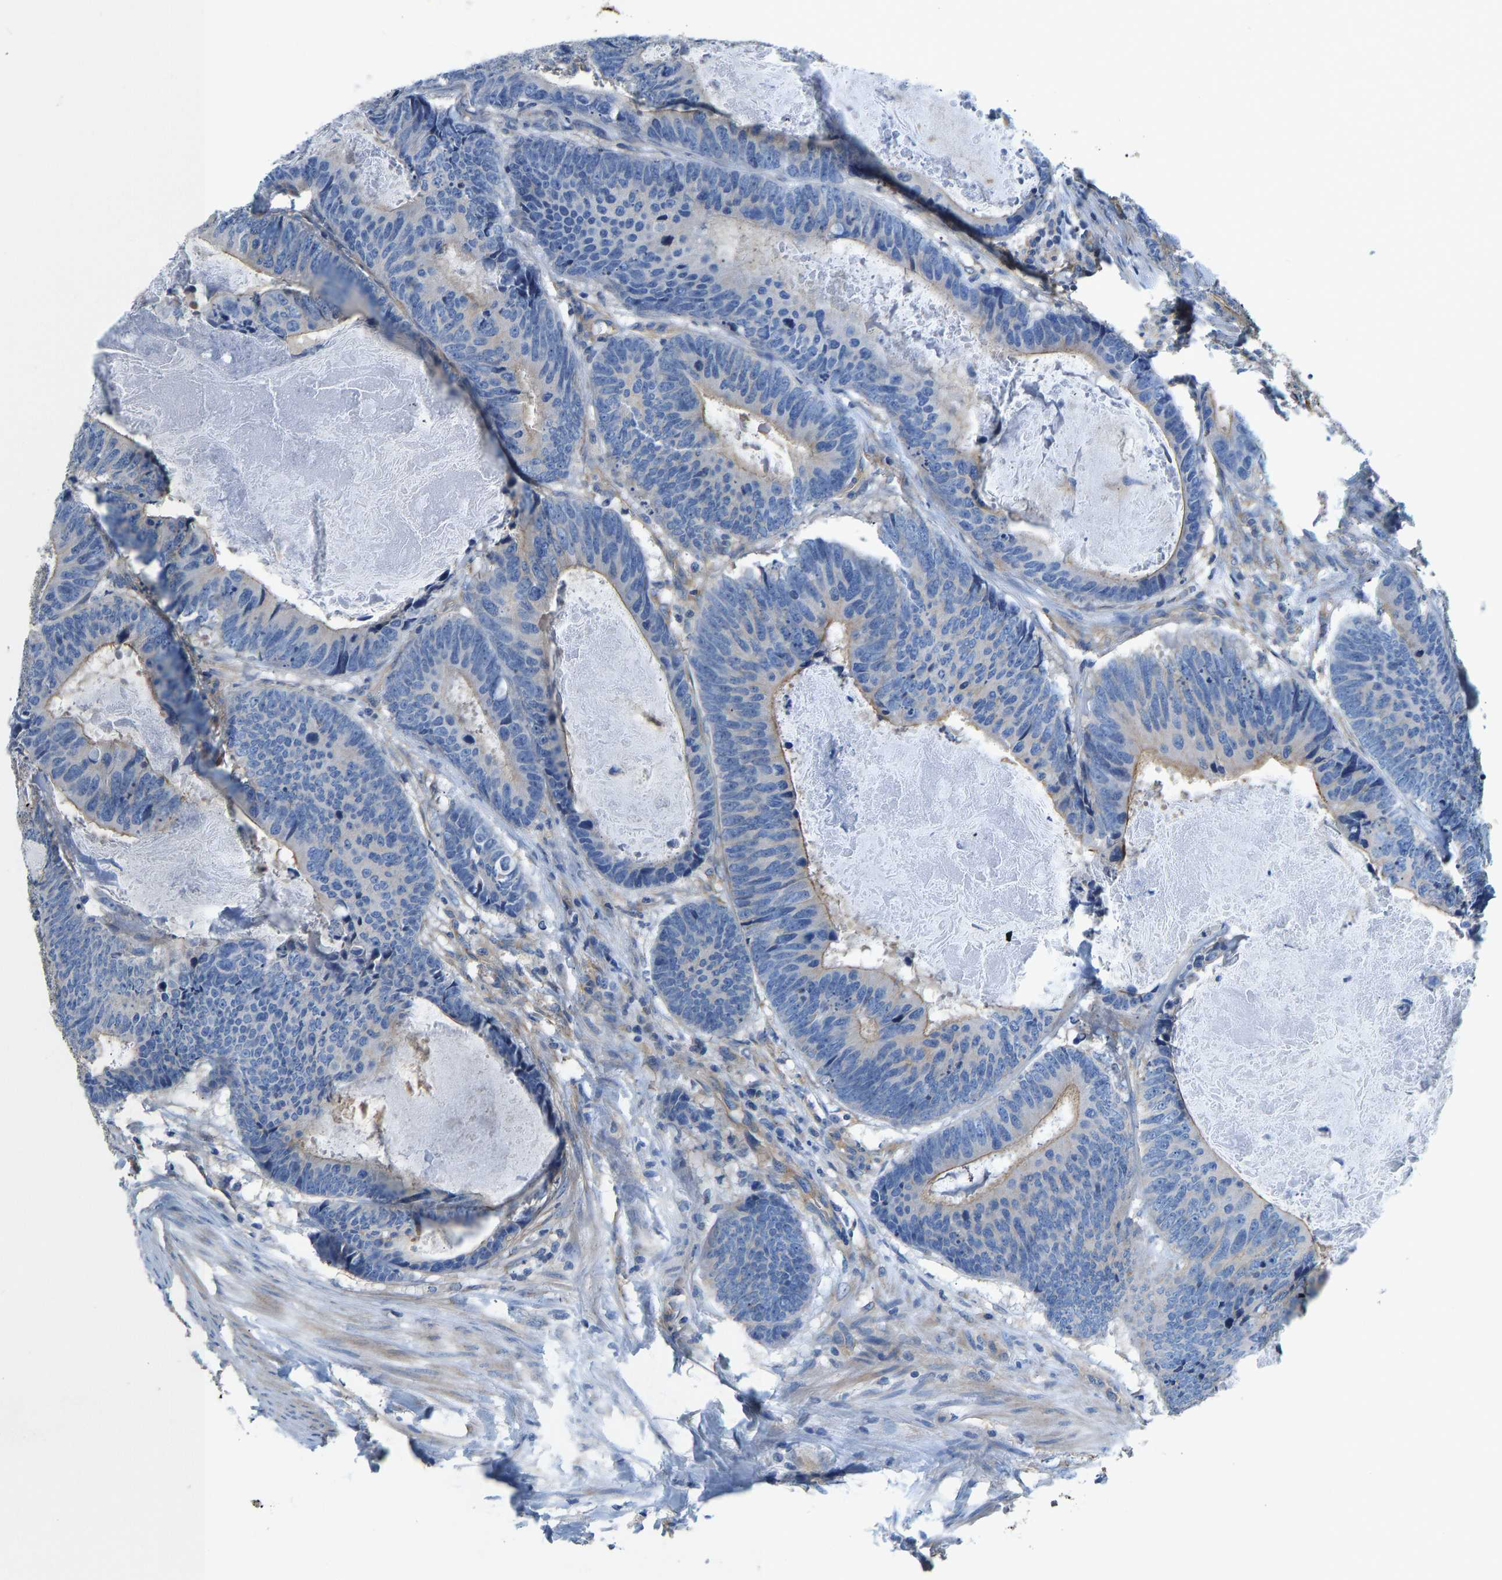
{"staining": {"intensity": "moderate", "quantity": "<25%", "location": "cytoplasmic/membranous"}, "tissue": "colorectal cancer", "cell_type": "Tumor cells", "image_type": "cancer", "snomed": [{"axis": "morphology", "description": "Adenocarcinoma, NOS"}, {"axis": "topography", "description": "Colon"}], "caption": "Colorectal cancer stained with immunohistochemistry reveals moderate cytoplasmic/membranous expression in about <25% of tumor cells. The staining is performed using DAB (3,3'-diaminobenzidine) brown chromogen to label protein expression. The nuclei are counter-stained blue using hematoxylin.", "gene": "CHAD", "patient": {"sex": "male", "age": 56}}